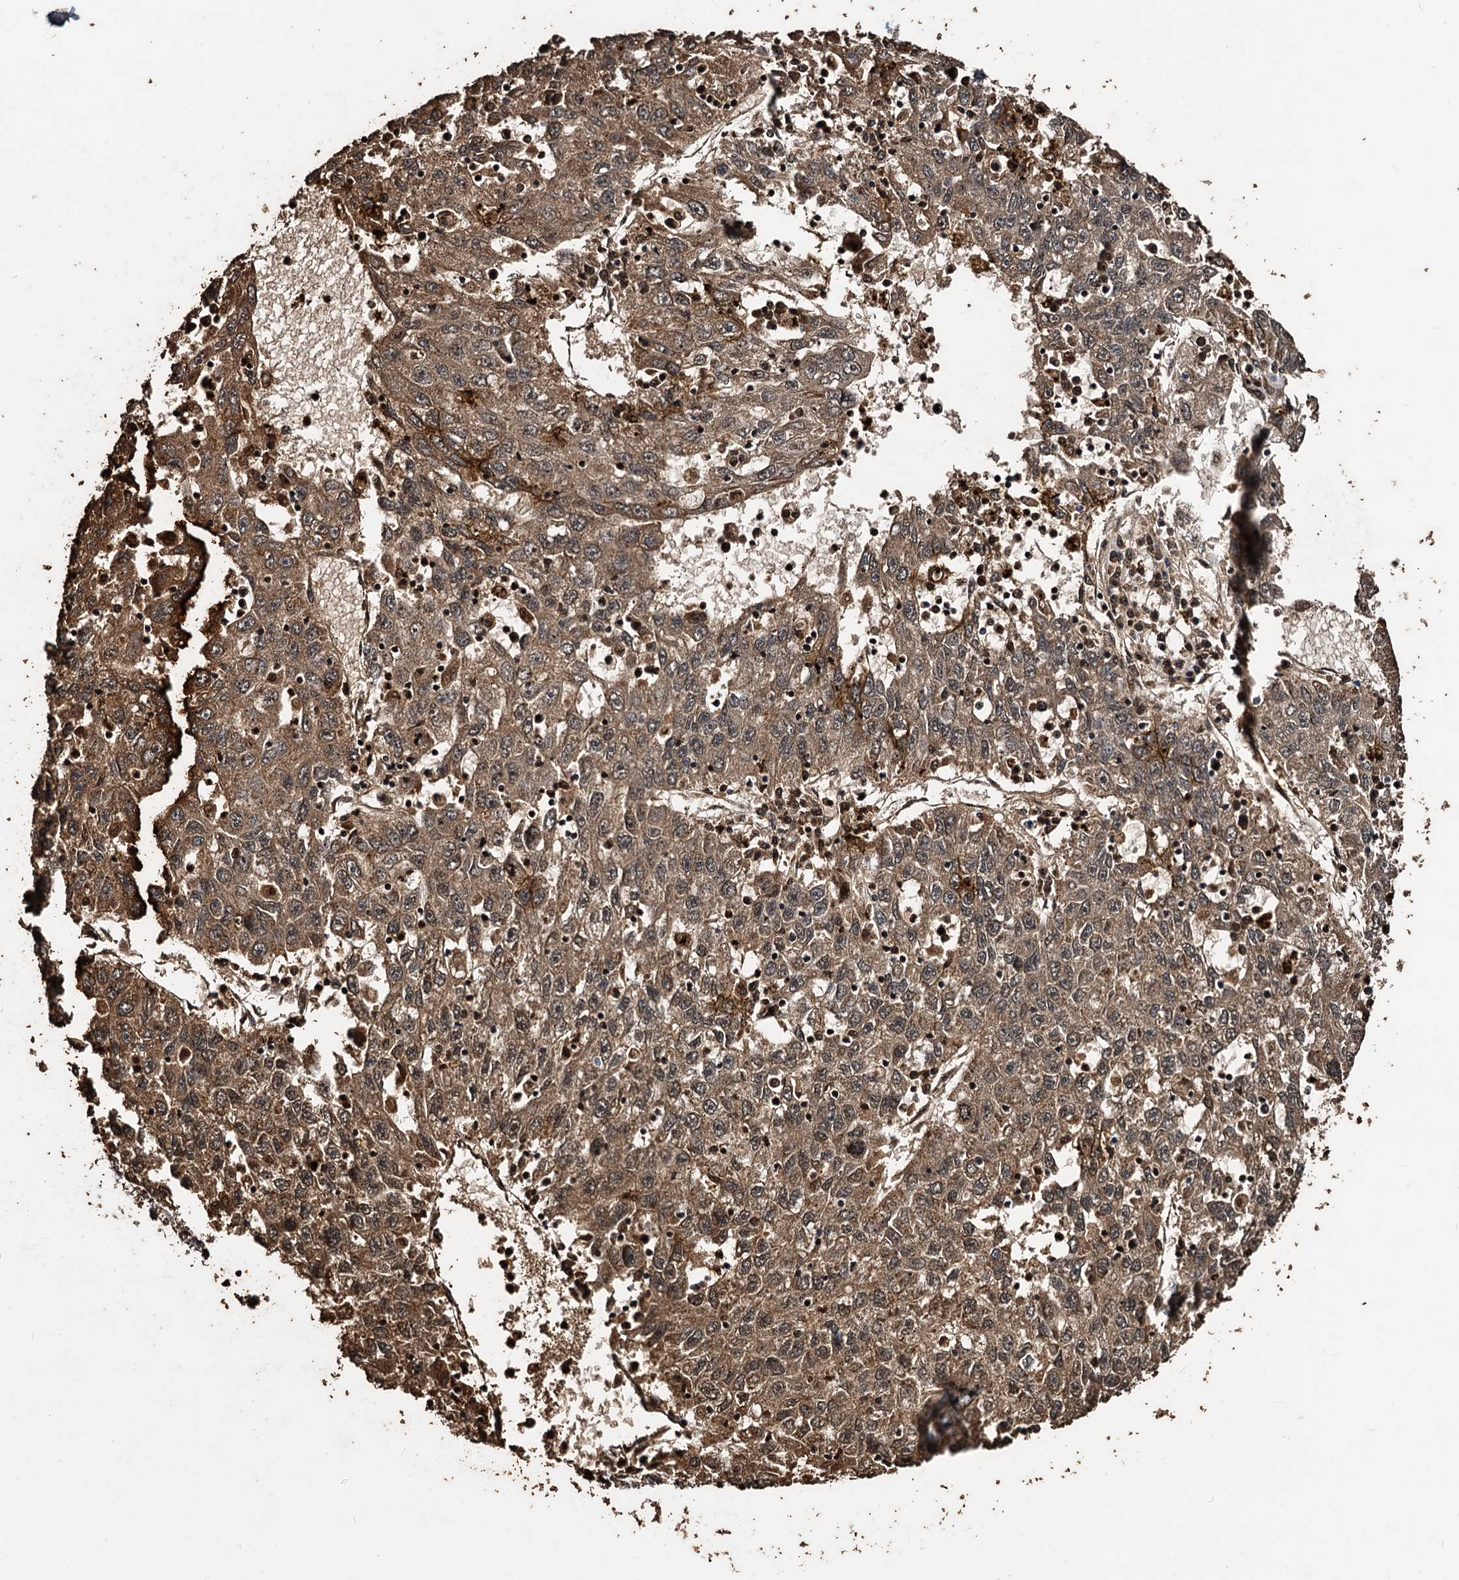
{"staining": {"intensity": "moderate", "quantity": ">75%", "location": "cytoplasmic/membranous"}, "tissue": "liver cancer", "cell_type": "Tumor cells", "image_type": "cancer", "snomed": [{"axis": "morphology", "description": "Carcinoma, Hepatocellular, NOS"}, {"axis": "topography", "description": "Liver"}], "caption": "A brown stain labels moderate cytoplasmic/membranous positivity of a protein in liver cancer (hepatocellular carcinoma) tumor cells.", "gene": "NOTCH2NLA", "patient": {"sex": "male", "age": 49}}